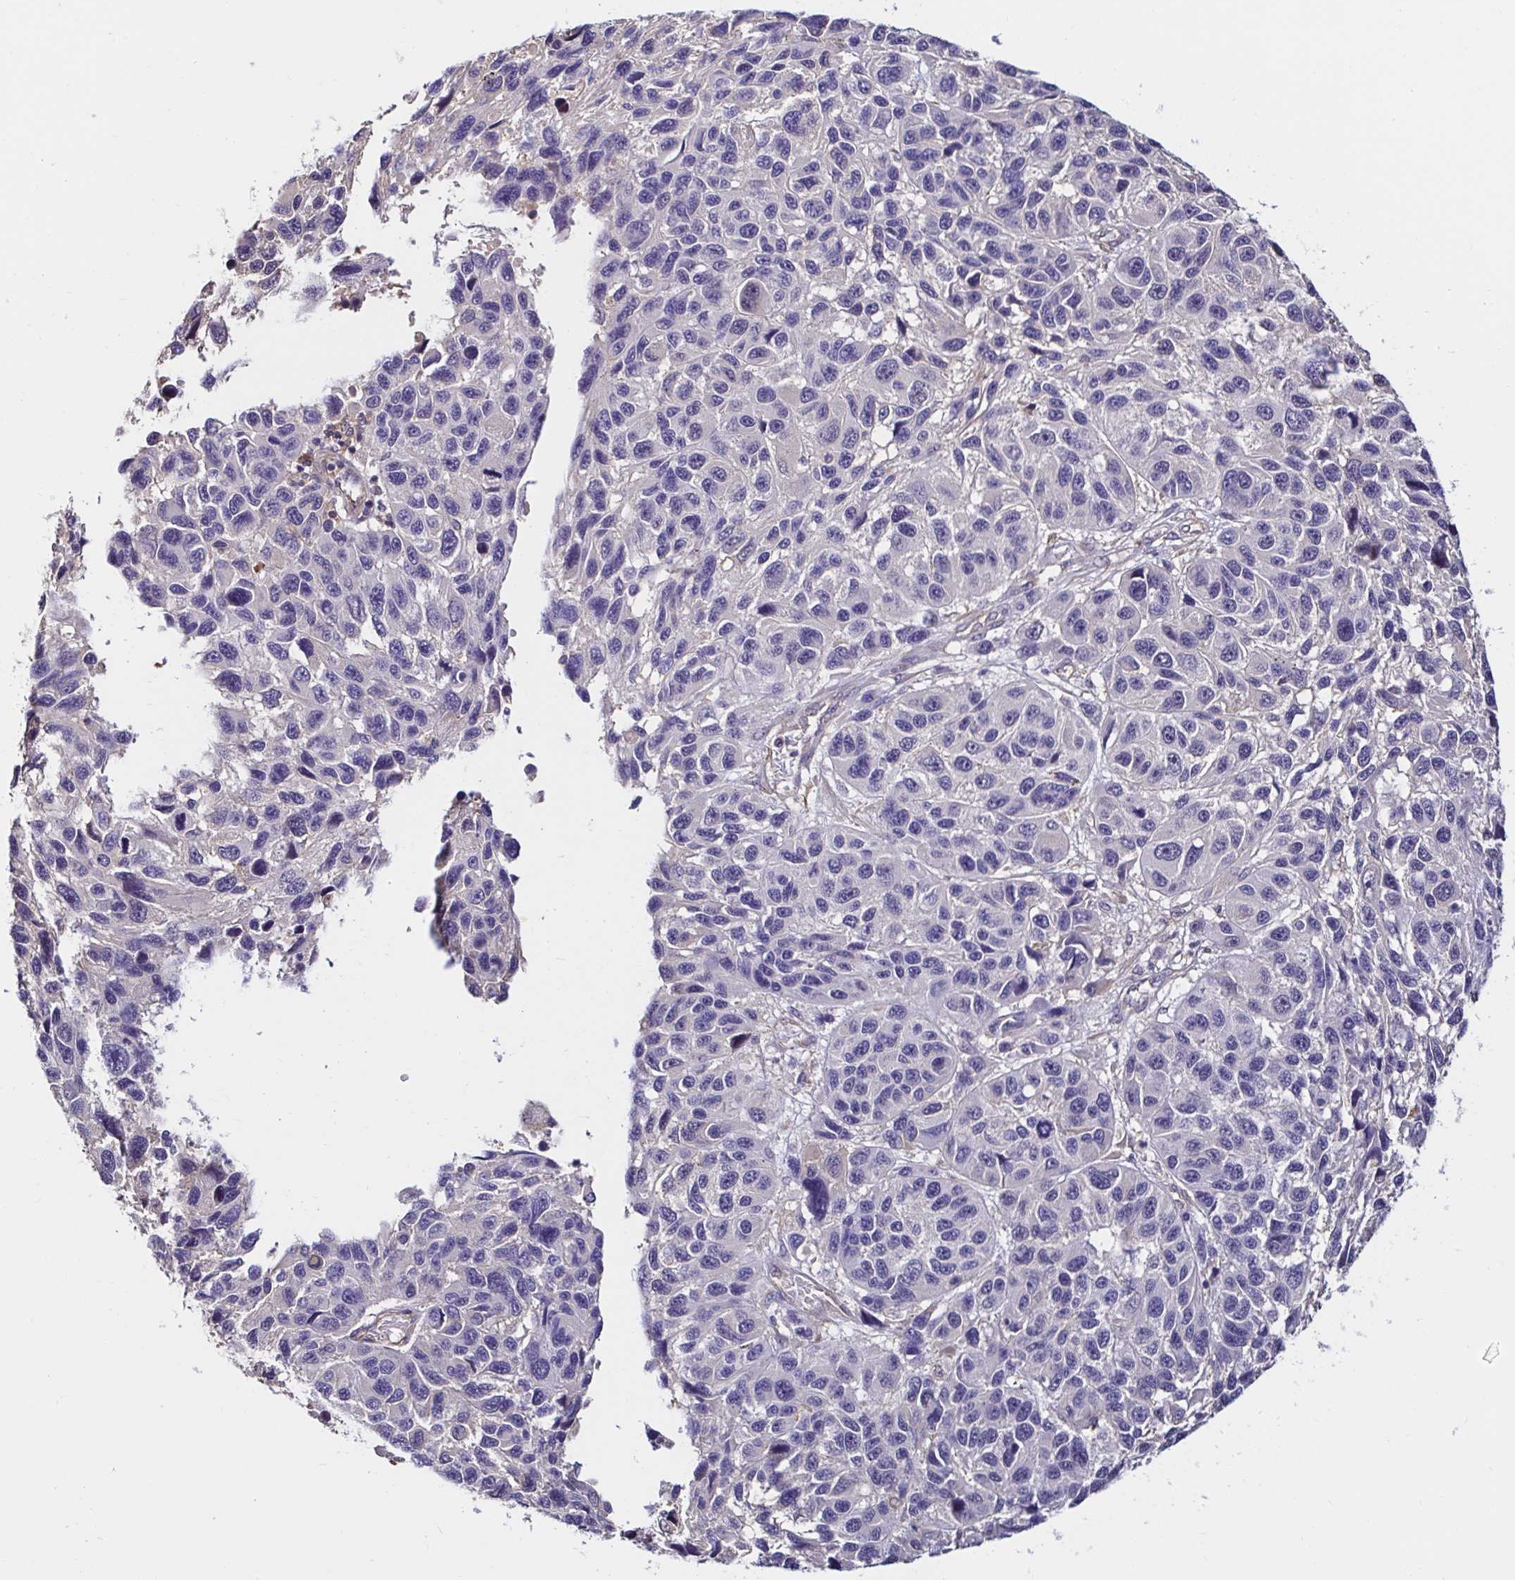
{"staining": {"intensity": "negative", "quantity": "none", "location": "none"}, "tissue": "melanoma", "cell_type": "Tumor cells", "image_type": "cancer", "snomed": [{"axis": "morphology", "description": "Malignant melanoma, NOS"}, {"axis": "topography", "description": "Skin"}], "caption": "Immunohistochemistry (IHC) of malignant melanoma reveals no staining in tumor cells.", "gene": "RSRP1", "patient": {"sex": "male", "age": 53}}